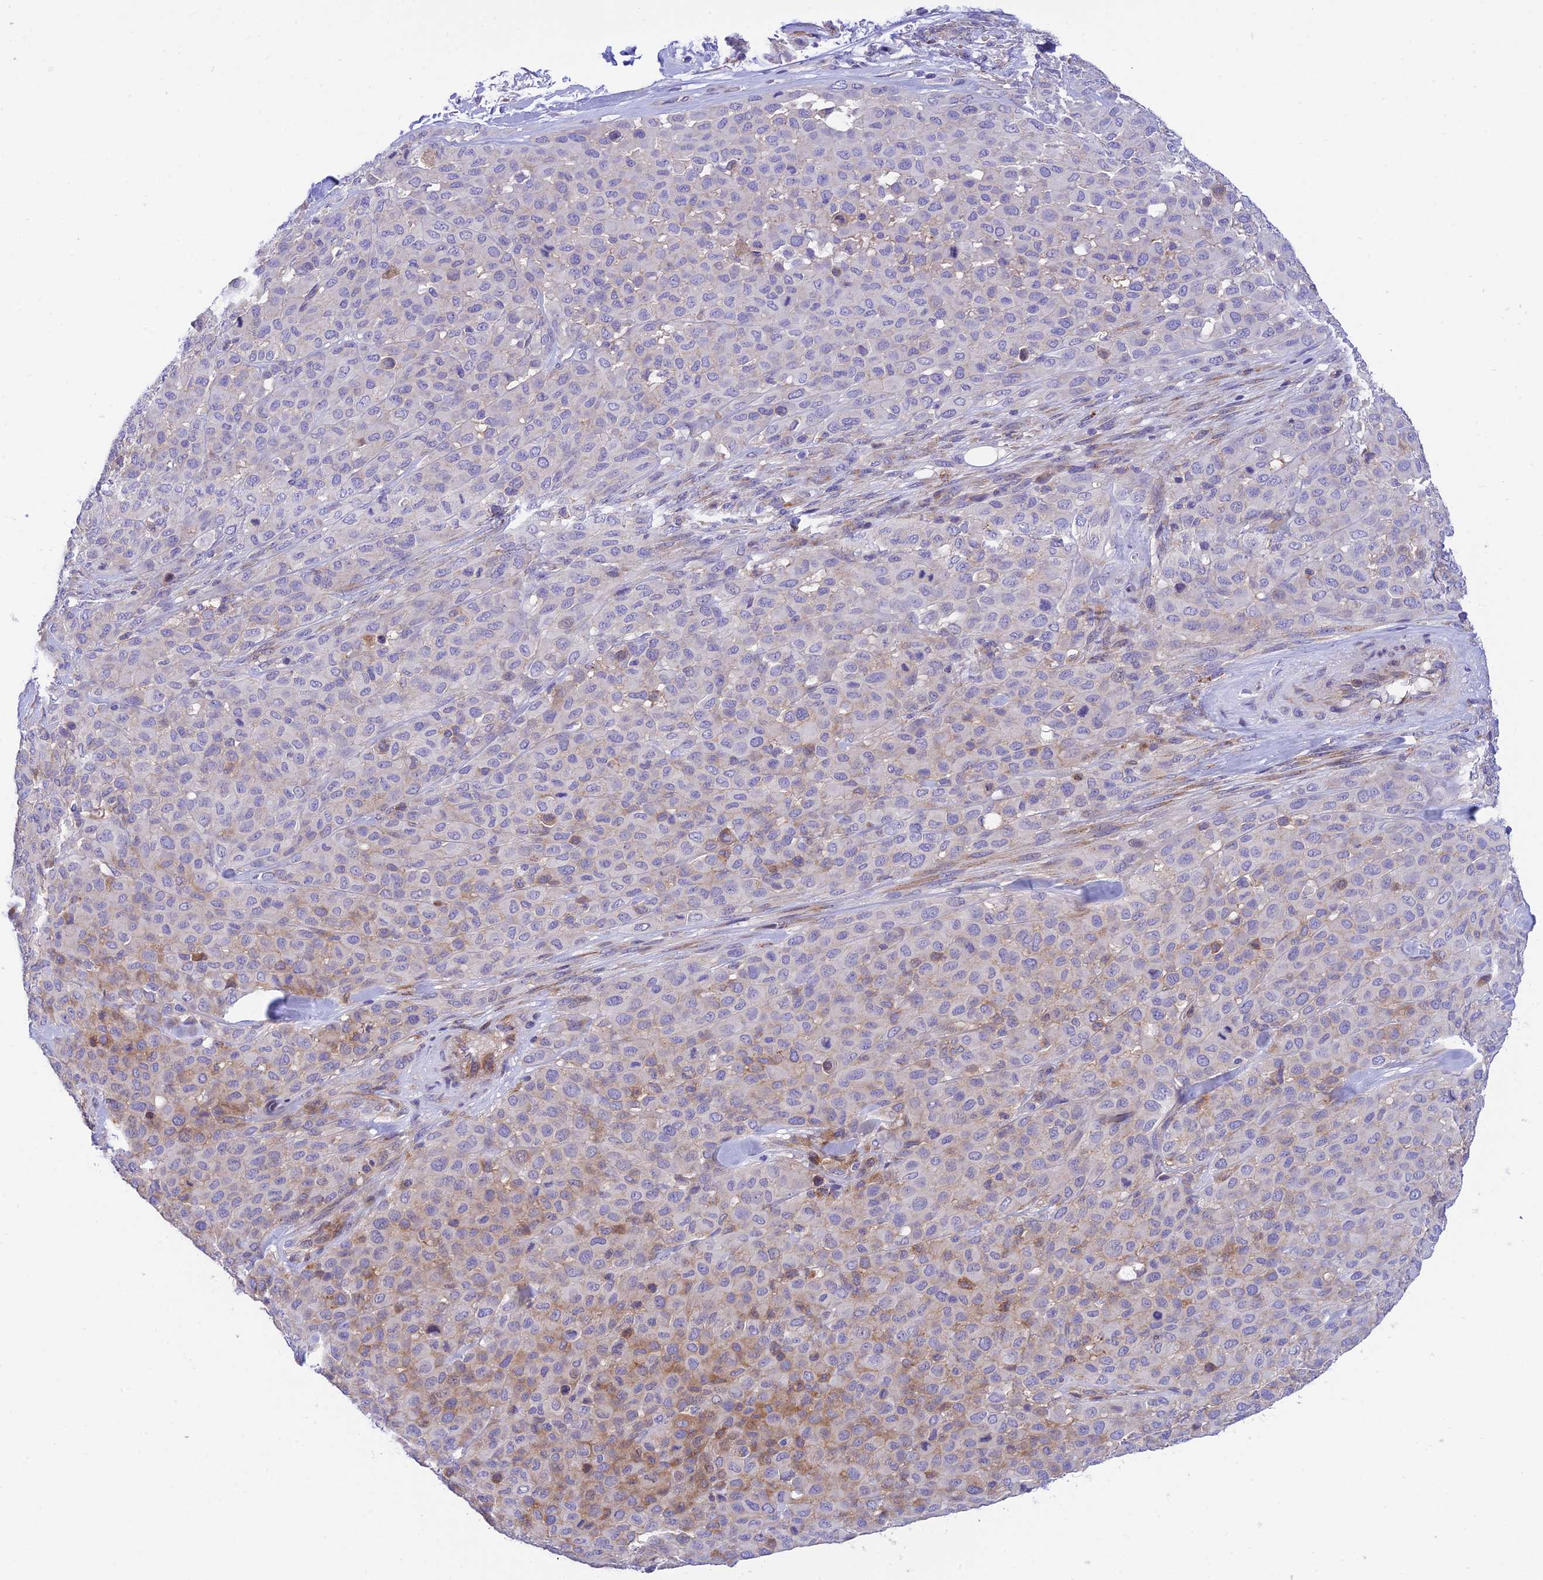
{"staining": {"intensity": "moderate", "quantity": "<25%", "location": "cytoplasmic/membranous"}, "tissue": "melanoma", "cell_type": "Tumor cells", "image_type": "cancer", "snomed": [{"axis": "morphology", "description": "Malignant melanoma, Metastatic site"}, {"axis": "topography", "description": "Skin"}], "caption": "Tumor cells show moderate cytoplasmic/membranous staining in about <25% of cells in malignant melanoma (metastatic site).", "gene": "CCDC157", "patient": {"sex": "female", "age": 81}}